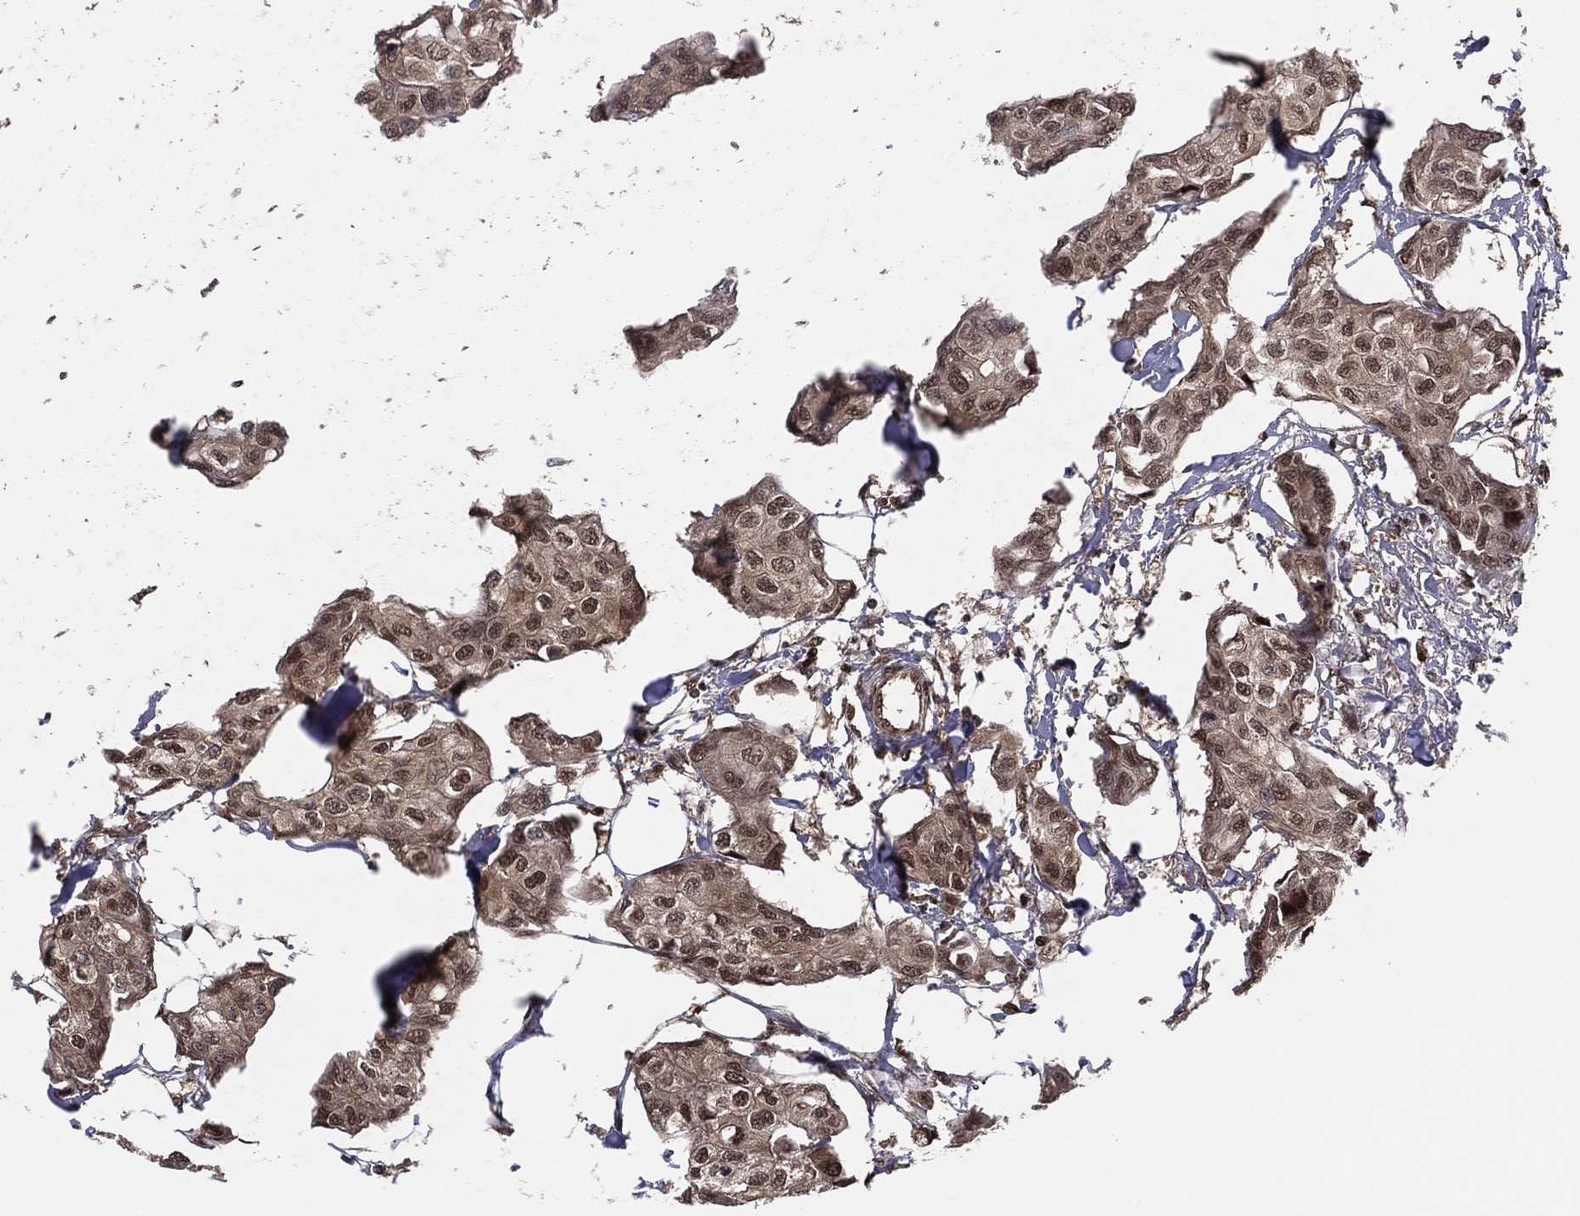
{"staining": {"intensity": "moderate", "quantity": ">75%", "location": "cytoplasmic/membranous,nuclear"}, "tissue": "breast cancer", "cell_type": "Tumor cells", "image_type": "cancer", "snomed": [{"axis": "morphology", "description": "Duct carcinoma"}, {"axis": "topography", "description": "Breast"}], "caption": "Immunohistochemistry histopathology image of neoplastic tissue: human infiltrating ductal carcinoma (breast) stained using immunohistochemistry shows medium levels of moderate protein expression localized specifically in the cytoplasmic/membranous and nuclear of tumor cells, appearing as a cytoplasmic/membranous and nuclear brown color.", "gene": "PSMA1", "patient": {"sex": "female", "age": 80}}